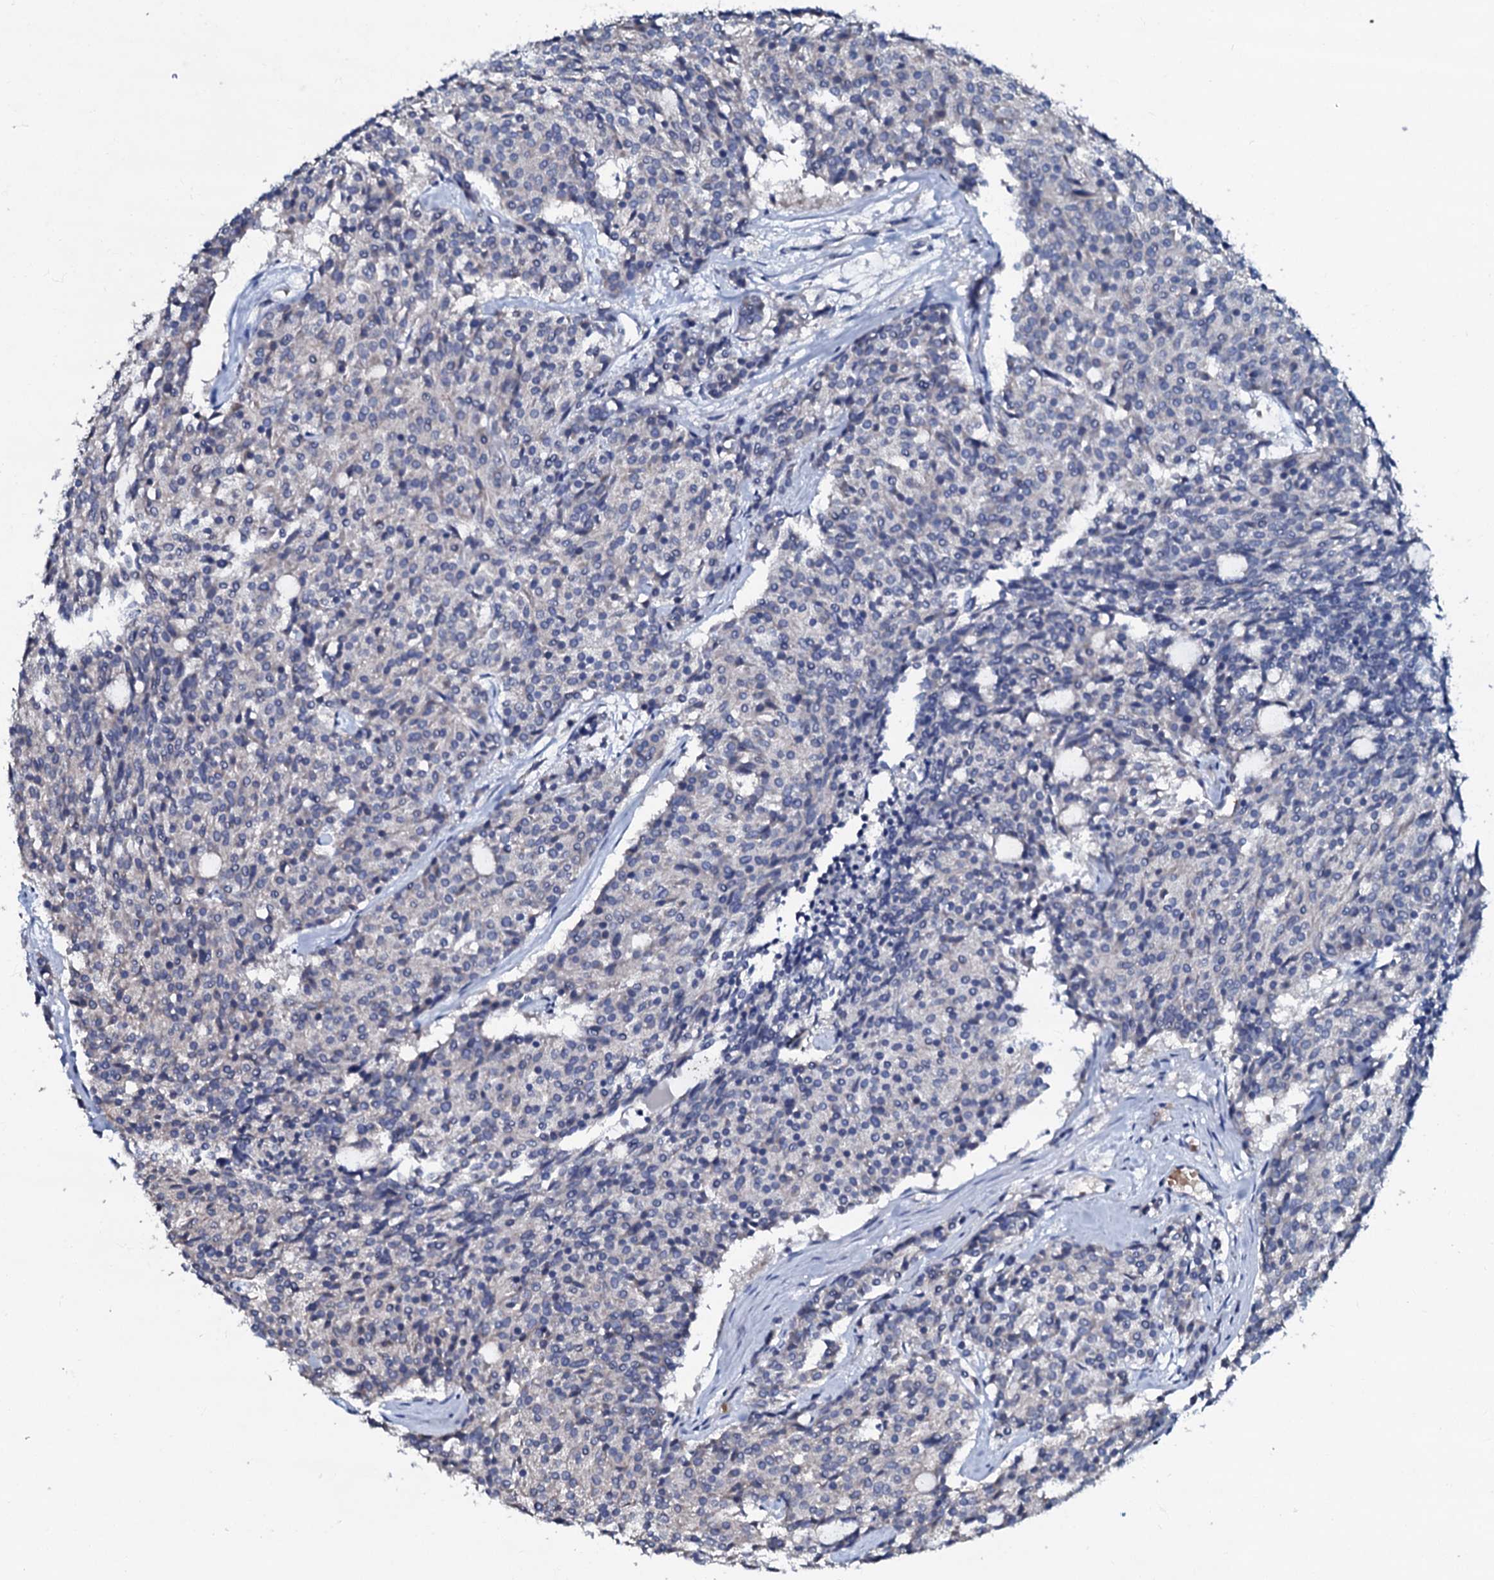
{"staining": {"intensity": "negative", "quantity": "none", "location": "none"}, "tissue": "carcinoid", "cell_type": "Tumor cells", "image_type": "cancer", "snomed": [{"axis": "morphology", "description": "Carcinoid, malignant, NOS"}, {"axis": "topography", "description": "Pancreas"}], "caption": "An immunohistochemistry (IHC) micrograph of carcinoid is shown. There is no staining in tumor cells of carcinoid.", "gene": "CPNE2", "patient": {"sex": "female", "age": 54}}